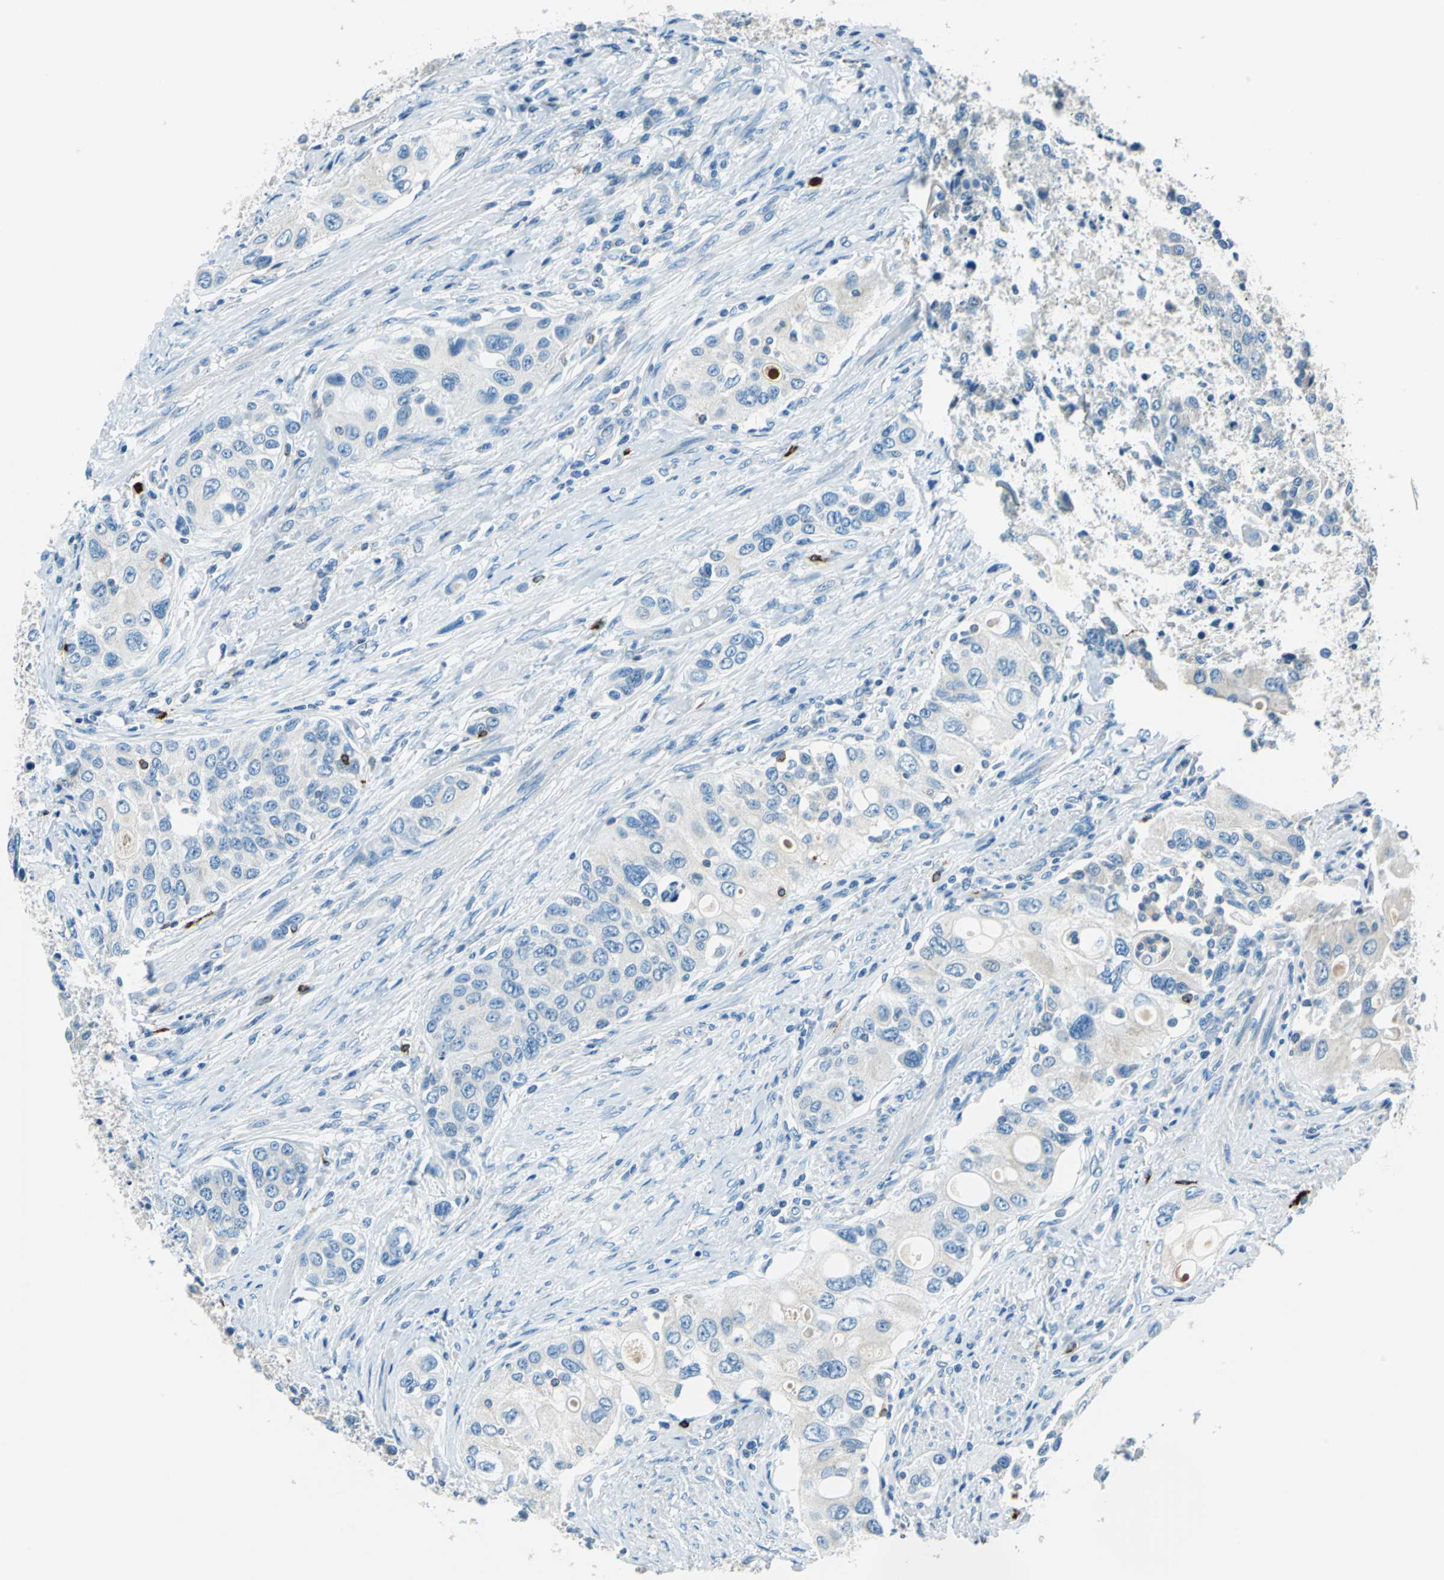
{"staining": {"intensity": "negative", "quantity": "none", "location": "none"}, "tissue": "urothelial cancer", "cell_type": "Tumor cells", "image_type": "cancer", "snomed": [{"axis": "morphology", "description": "Urothelial carcinoma, High grade"}, {"axis": "topography", "description": "Urinary bladder"}], "caption": "This is an immunohistochemistry micrograph of high-grade urothelial carcinoma. There is no positivity in tumor cells.", "gene": "CPA3", "patient": {"sex": "female", "age": 56}}